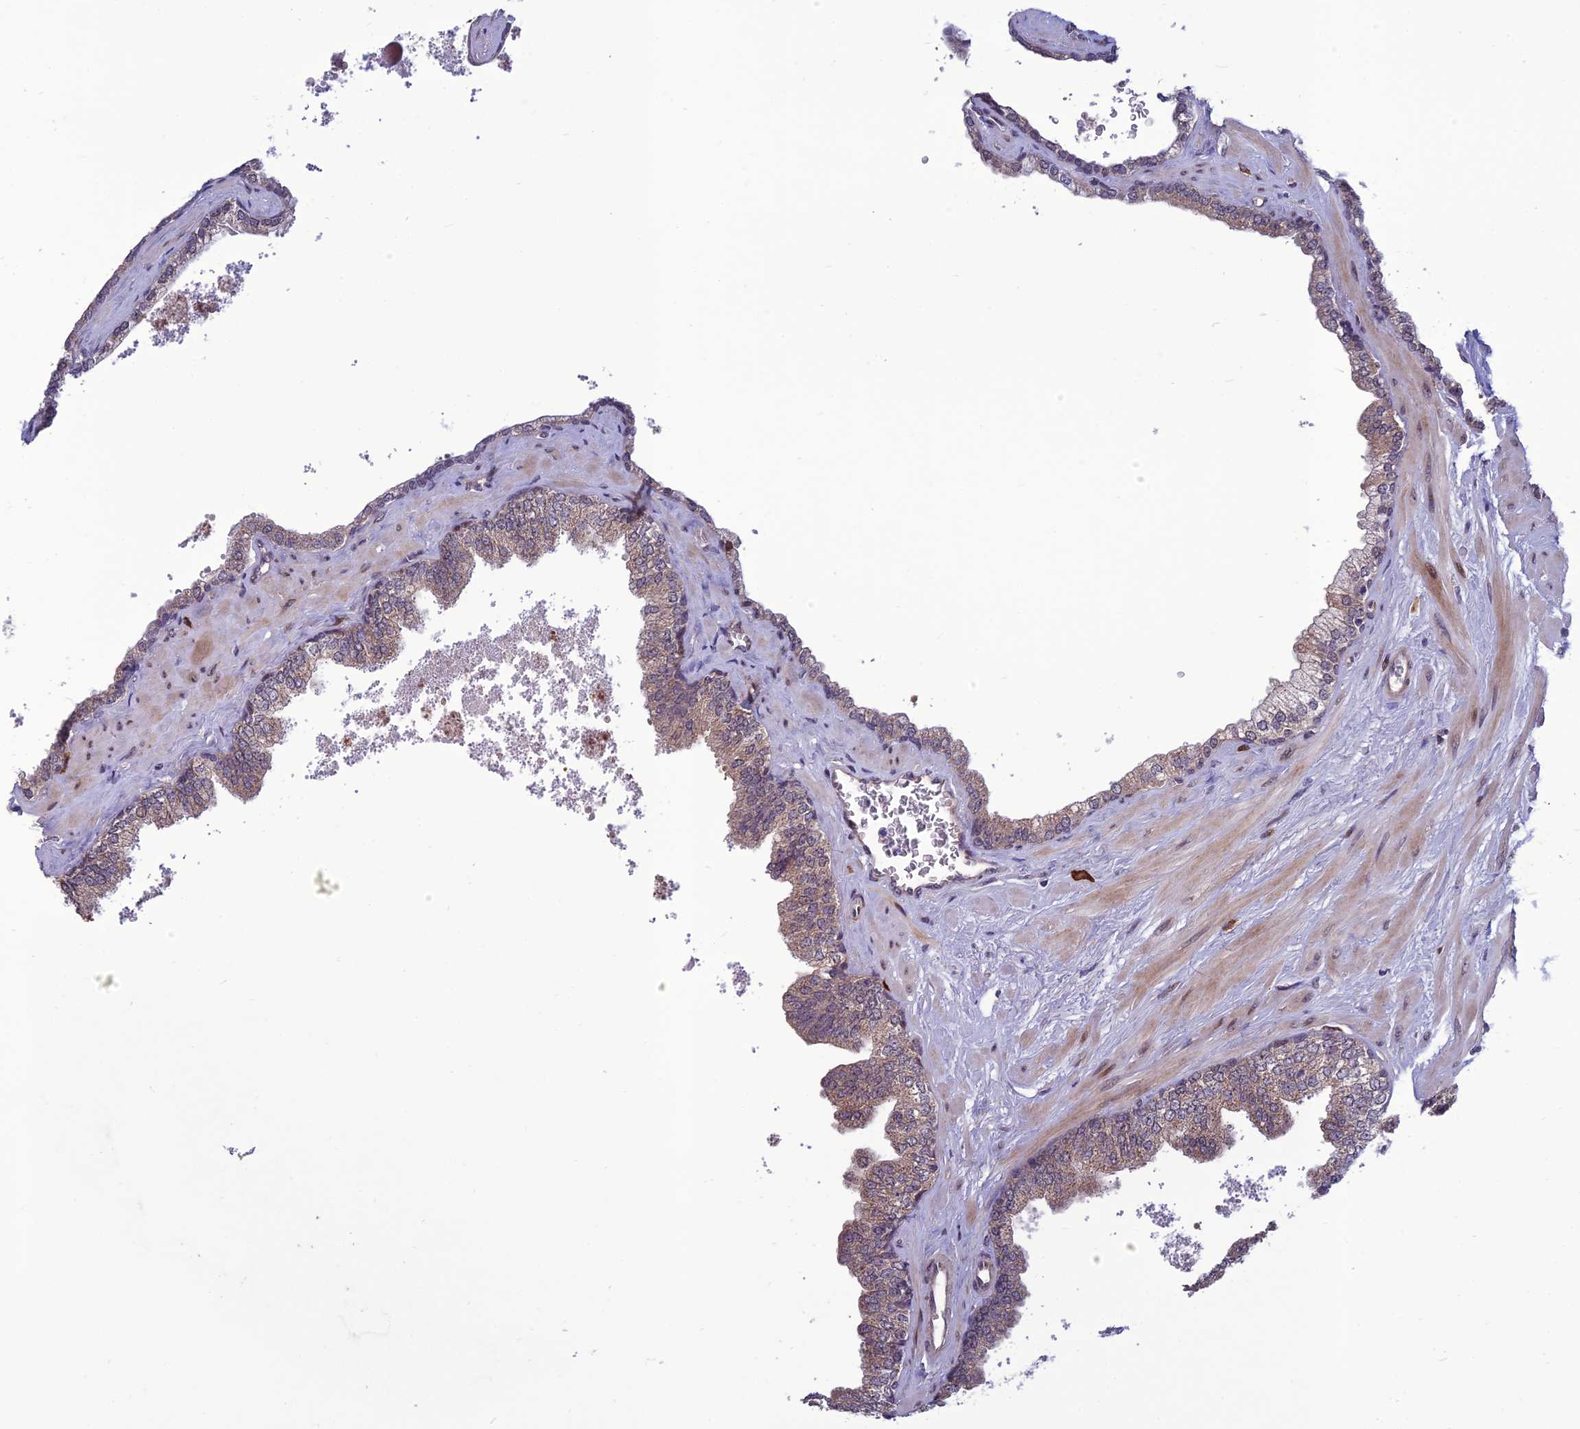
{"staining": {"intensity": "weak", "quantity": "25%-75%", "location": "cytoplasmic/membranous,nuclear"}, "tissue": "prostate", "cell_type": "Glandular cells", "image_type": "normal", "snomed": [{"axis": "morphology", "description": "Normal tissue, NOS"}, {"axis": "topography", "description": "Prostate"}], "caption": "This photomicrograph reveals normal prostate stained with immunohistochemistry to label a protein in brown. The cytoplasmic/membranous,nuclear of glandular cells show weak positivity for the protein. Nuclei are counter-stained blue.", "gene": "FBRS", "patient": {"sex": "male", "age": 60}}